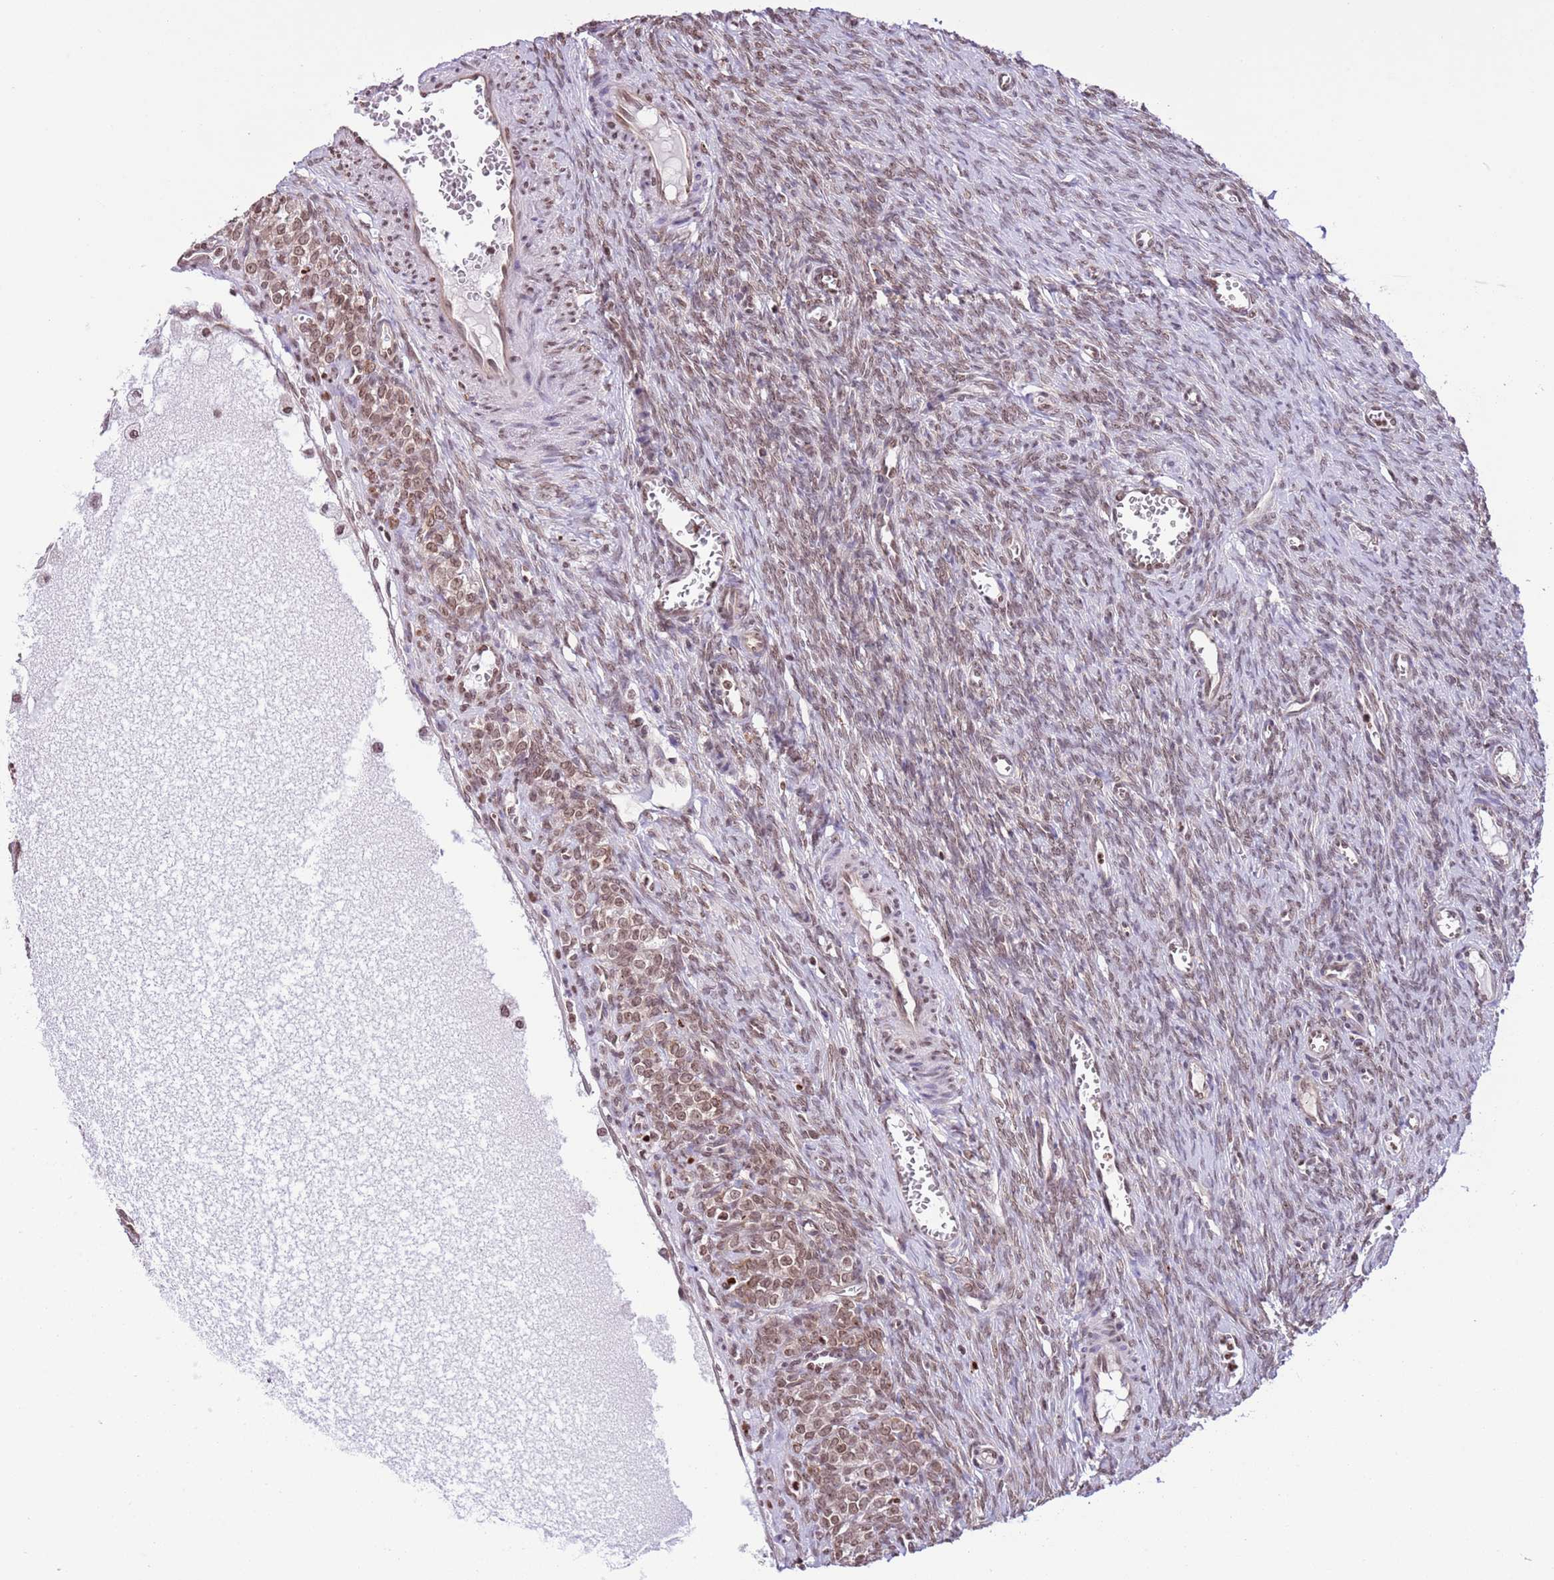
{"staining": {"intensity": "weak", "quantity": "25%-75%", "location": "nuclear"}, "tissue": "ovary", "cell_type": "Follicle cells", "image_type": "normal", "snomed": [{"axis": "morphology", "description": "Normal tissue, NOS"}, {"axis": "topography", "description": "Ovary"}], "caption": "Human ovary stained with a protein marker shows weak staining in follicle cells.", "gene": "NRIP1", "patient": {"sex": "female", "age": 44}}